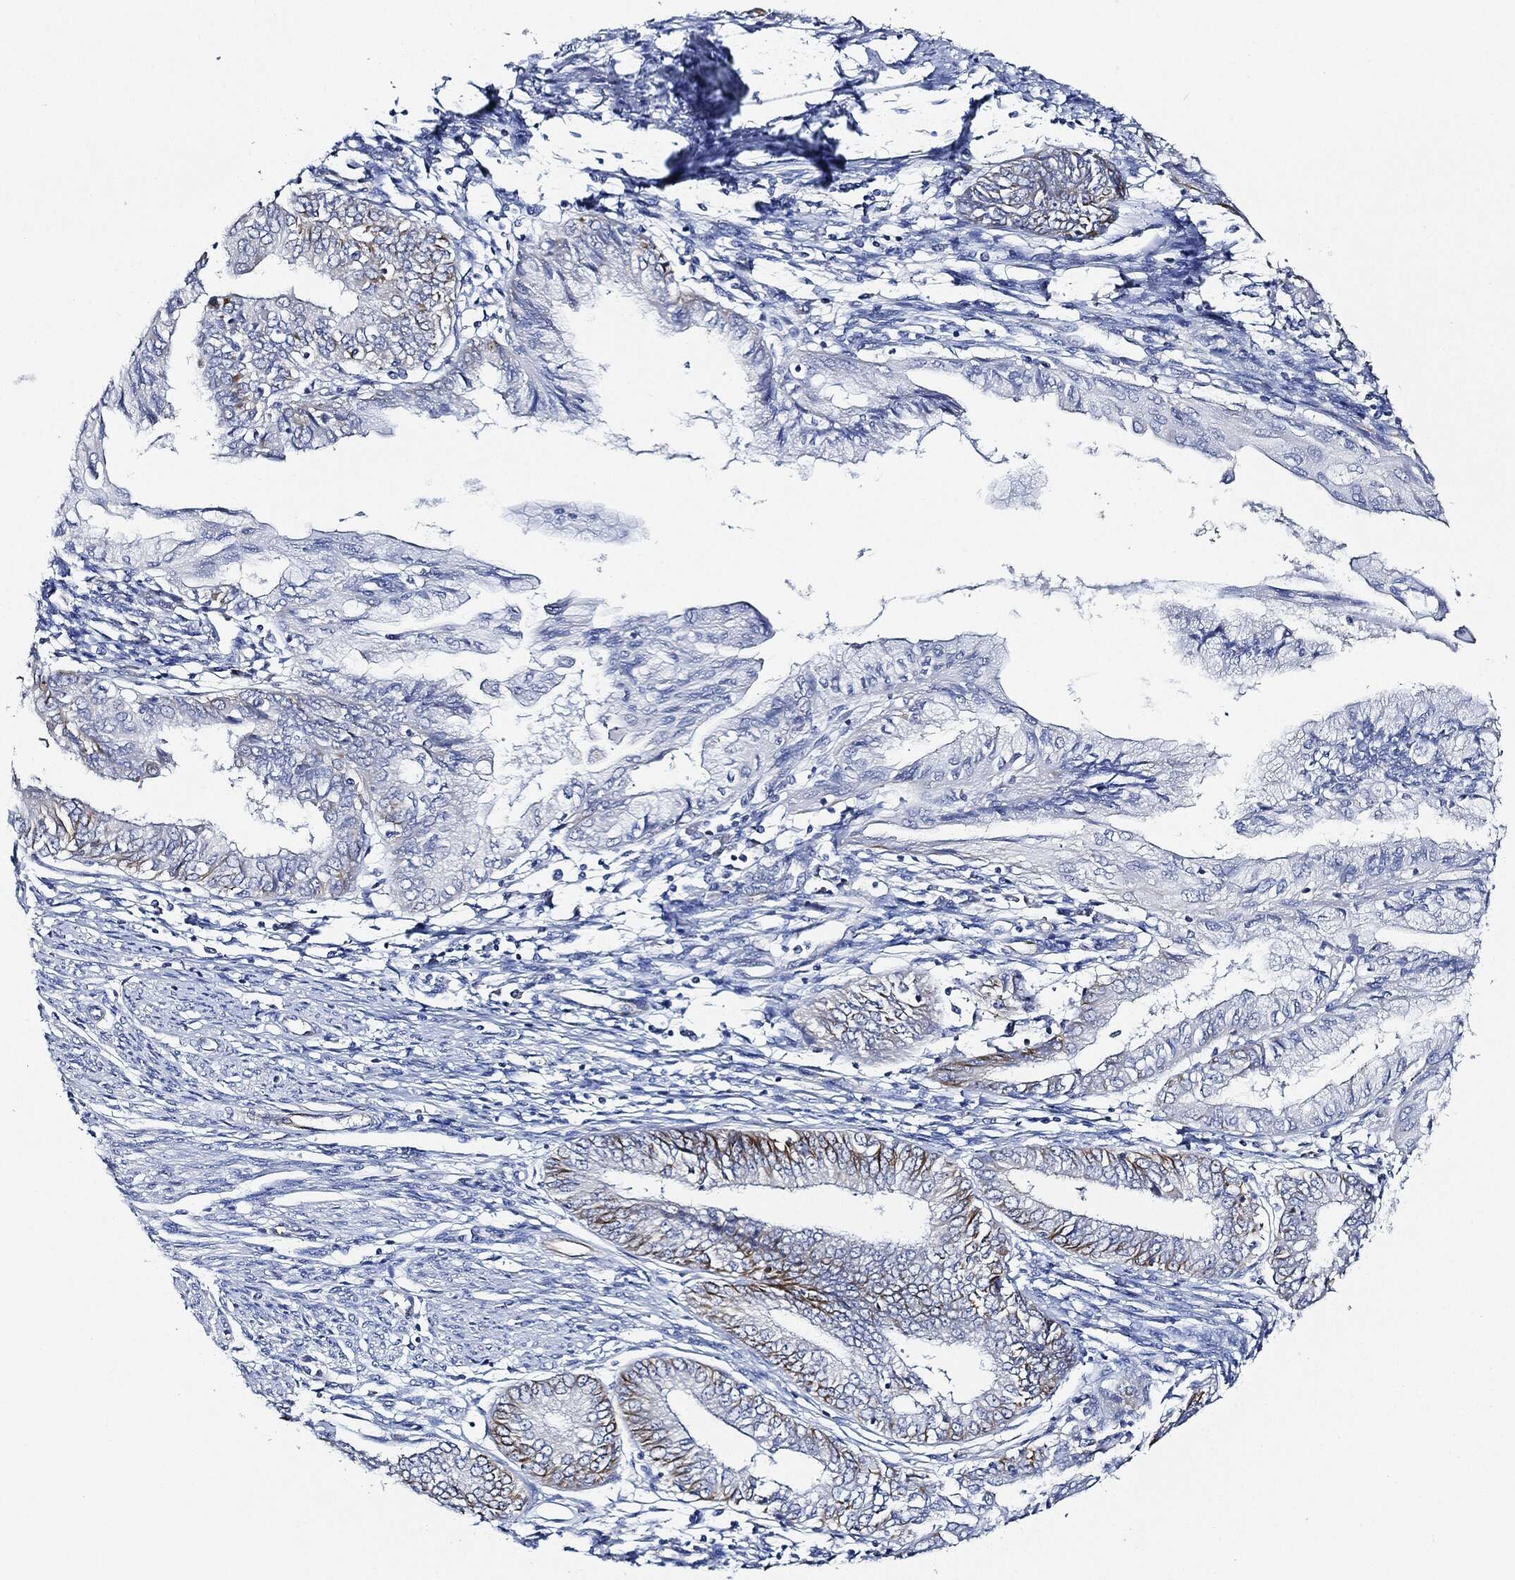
{"staining": {"intensity": "moderate", "quantity": "<25%", "location": "cytoplasmic/membranous"}, "tissue": "endometrial cancer", "cell_type": "Tumor cells", "image_type": "cancer", "snomed": [{"axis": "morphology", "description": "Adenocarcinoma, NOS"}, {"axis": "topography", "description": "Endometrium"}], "caption": "Immunohistochemical staining of endometrial adenocarcinoma demonstrates moderate cytoplasmic/membranous protein positivity in approximately <25% of tumor cells.", "gene": "THSD1", "patient": {"sex": "female", "age": 68}}